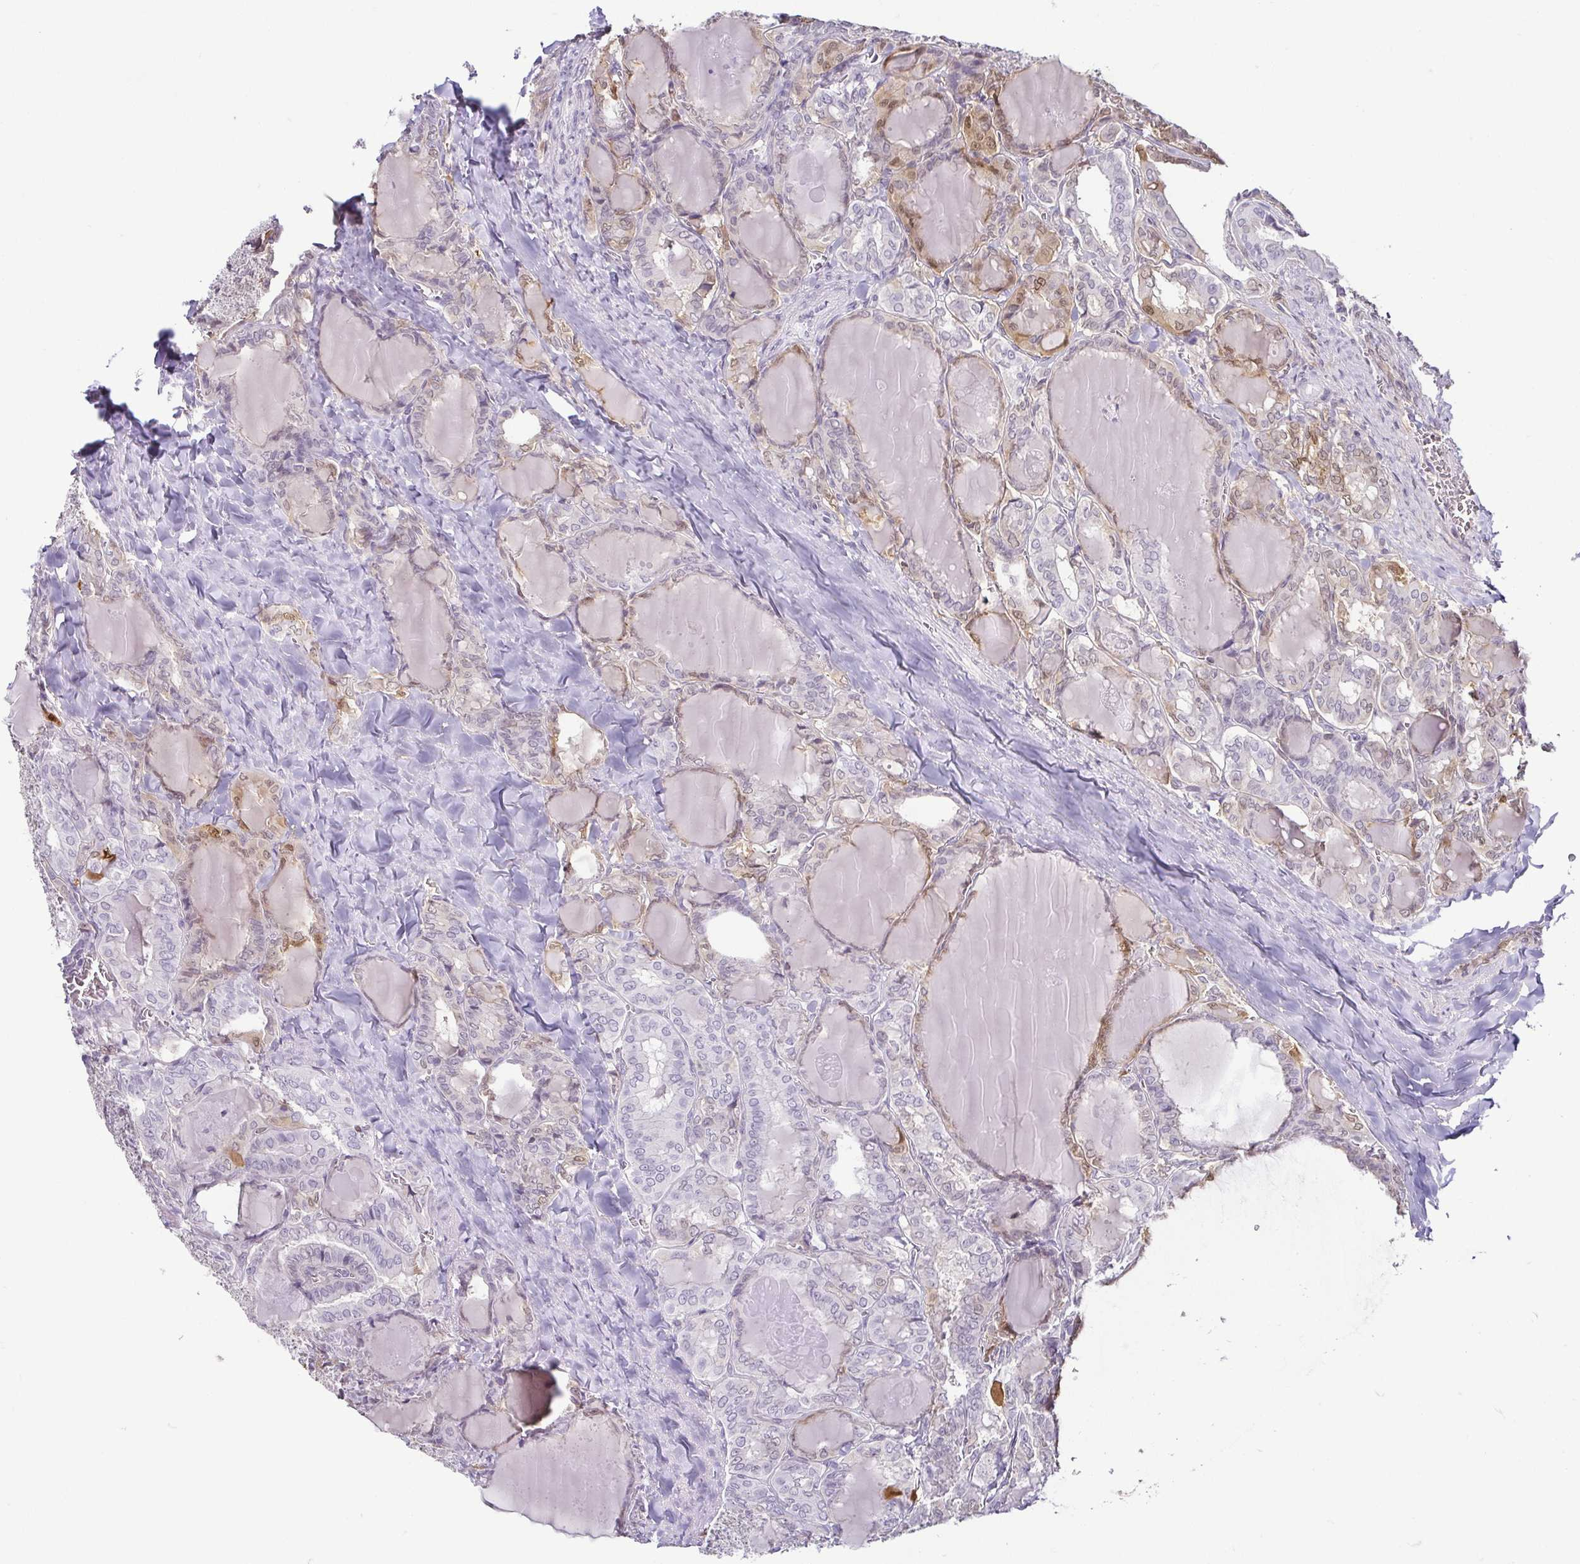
{"staining": {"intensity": "weak", "quantity": "<25%", "location": "cytoplasmic/membranous,nuclear"}, "tissue": "thyroid cancer", "cell_type": "Tumor cells", "image_type": "cancer", "snomed": [{"axis": "morphology", "description": "Papillary adenocarcinoma, NOS"}, {"axis": "topography", "description": "Thyroid gland"}], "caption": "High power microscopy micrograph of an immunohistochemistry histopathology image of thyroid cancer (papillary adenocarcinoma), revealing no significant positivity in tumor cells. (DAB (3,3'-diaminobenzidine) immunohistochemistry, high magnification).", "gene": "HOPX", "patient": {"sex": "female", "age": 46}}